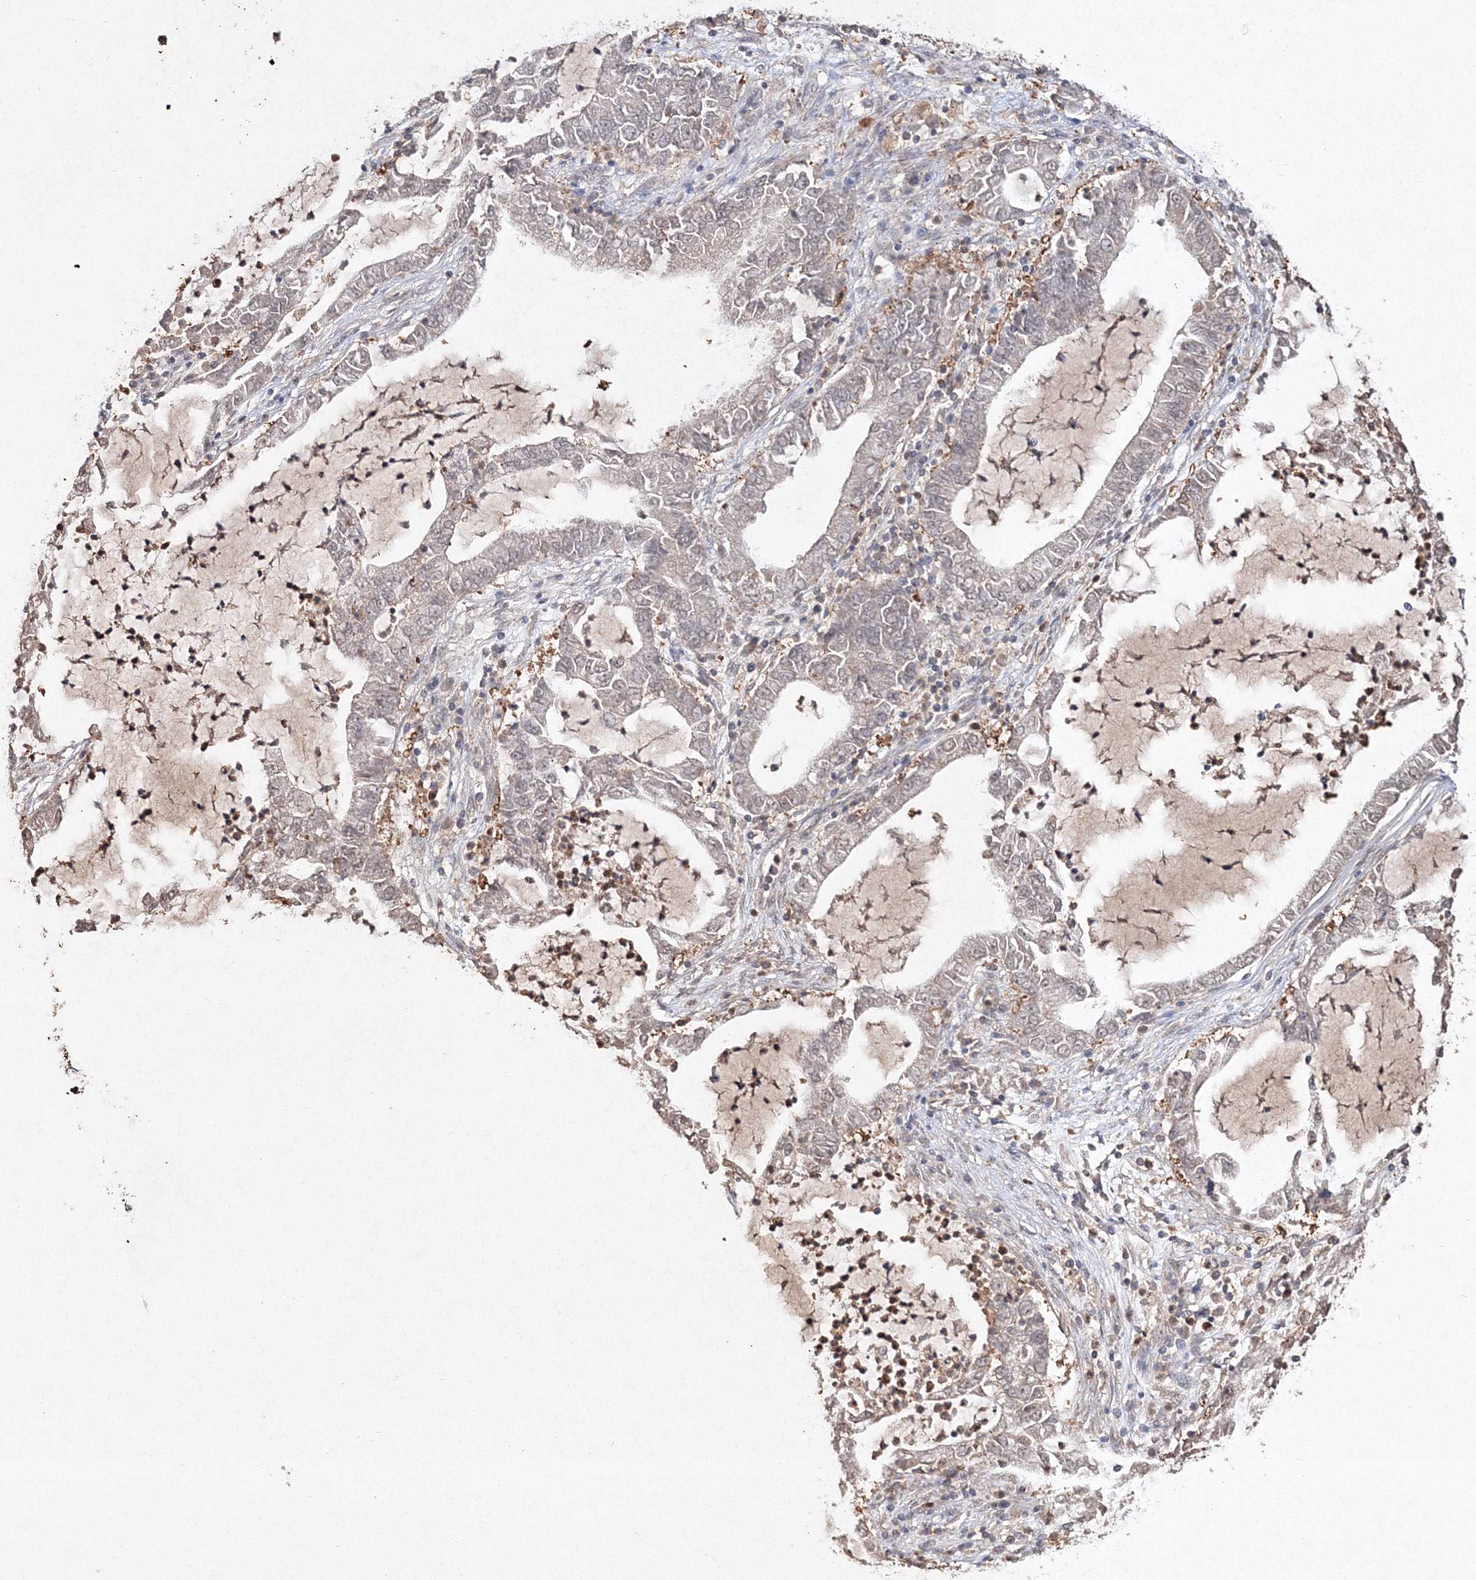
{"staining": {"intensity": "weak", "quantity": "25%-75%", "location": "nuclear"}, "tissue": "lung cancer", "cell_type": "Tumor cells", "image_type": "cancer", "snomed": [{"axis": "morphology", "description": "Adenocarcinoma, NOS"}, {"axis": "topography", "description": "Lung"}], "caption": "Immunohistochemical staining of lung adenocarcinoma reveals low levels of weak nuclear positivity in about 25%-75% of tumor cells. (IHC, brightfield microscopy, high magnification).", "gene": "S100A11", "patient": {"sex": "female", "age": 51}}